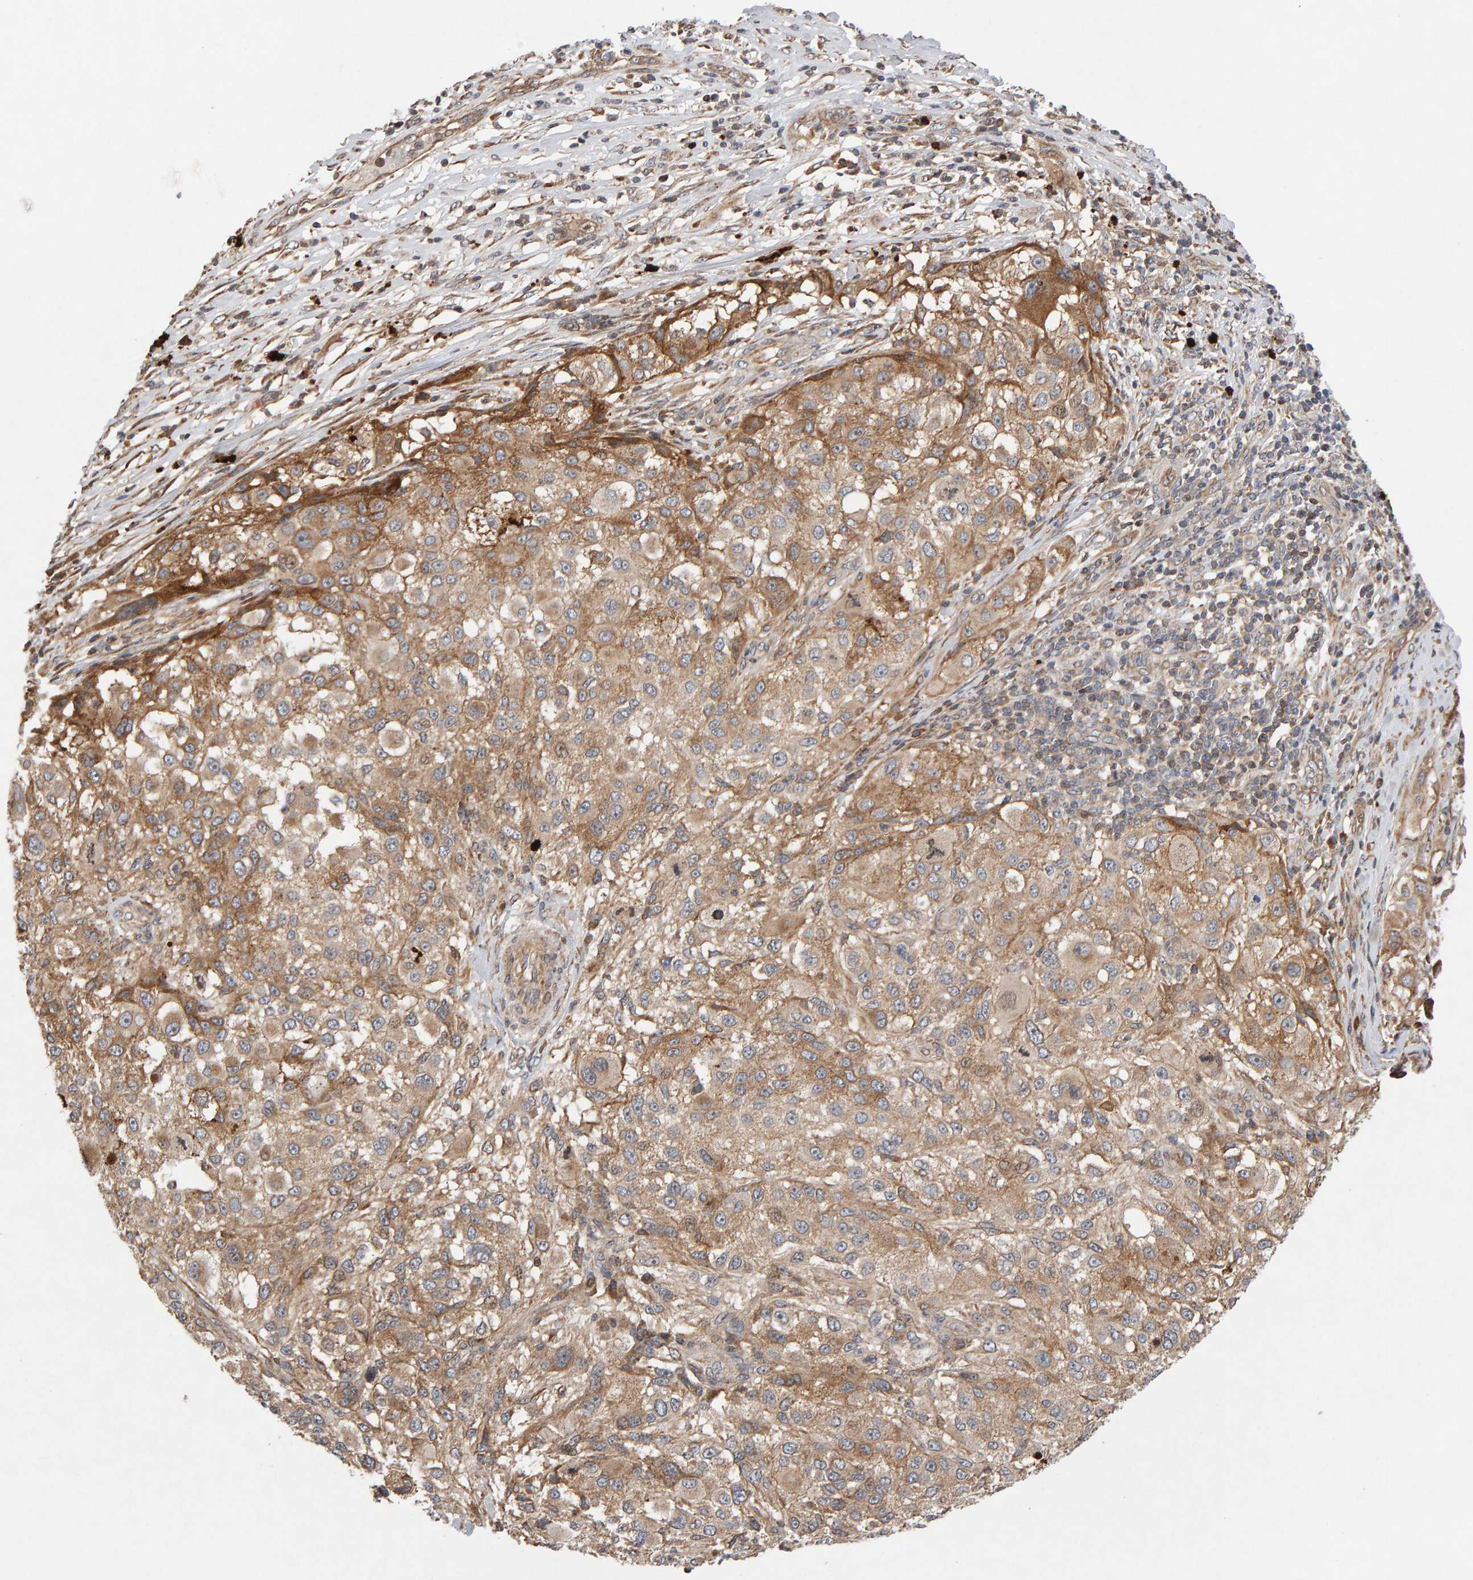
{"staining": {"intensity": "moderate", "quantity": ">75%", "location": "cytoplasmic/membranous"}, "tissue": "melanoma", "cell_type": "Tumor cells", "image_type": "cancer", "snomed": [{"axis": "morphology", "description": "Necrosis, NOS"}, {"axis": "morphology", "description": "Malignant melanoma, NOS"}, {"axis": "topography", "description": "Skin"}], "caption": "This photomicrograph displays immunohistochemistry staining of human malignant melanoma, with medium moderate cytoplasmic/membranous positivity in about >75% of tumor cells.", "gene": "LZTS1", "patient": {"sex": "female", "age": 87}}